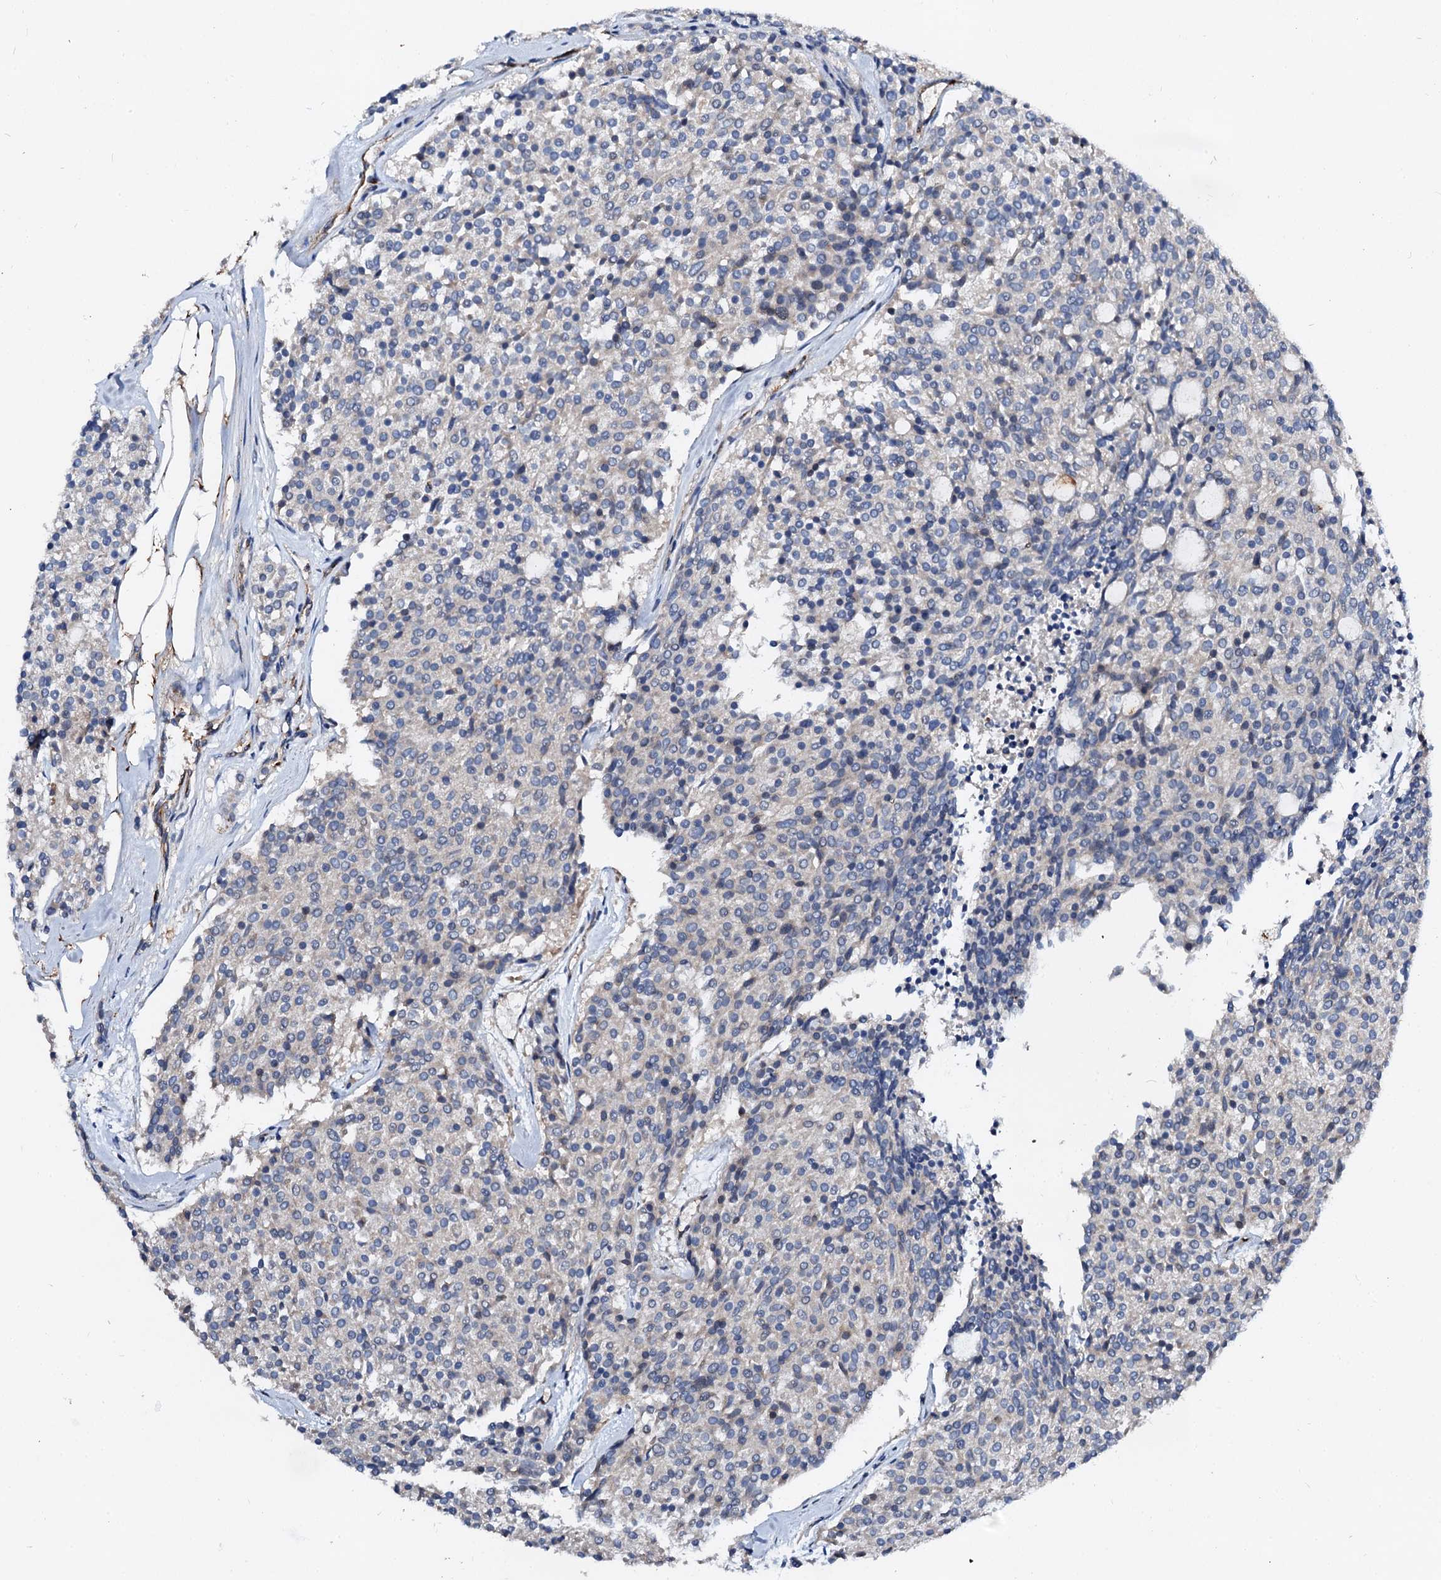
{"staining": {"intensity": "negative", "quantity": "none", "location": "none"}, "tissue": "carcinoid", "cell_type": "Tumor cells", "image_type": "cancer", "snomed": [{"axis": "morphology", "description": "Carcinoid, malignant, NOS"}, {"axis": "topography", "description": "Pancreas"}], "caption": "Photomicrograph shows no protein positivity in tumor cells of carcinoid tissue.", "gene": "FIBIN", "patient": {"sex": "female", "age": 54}}